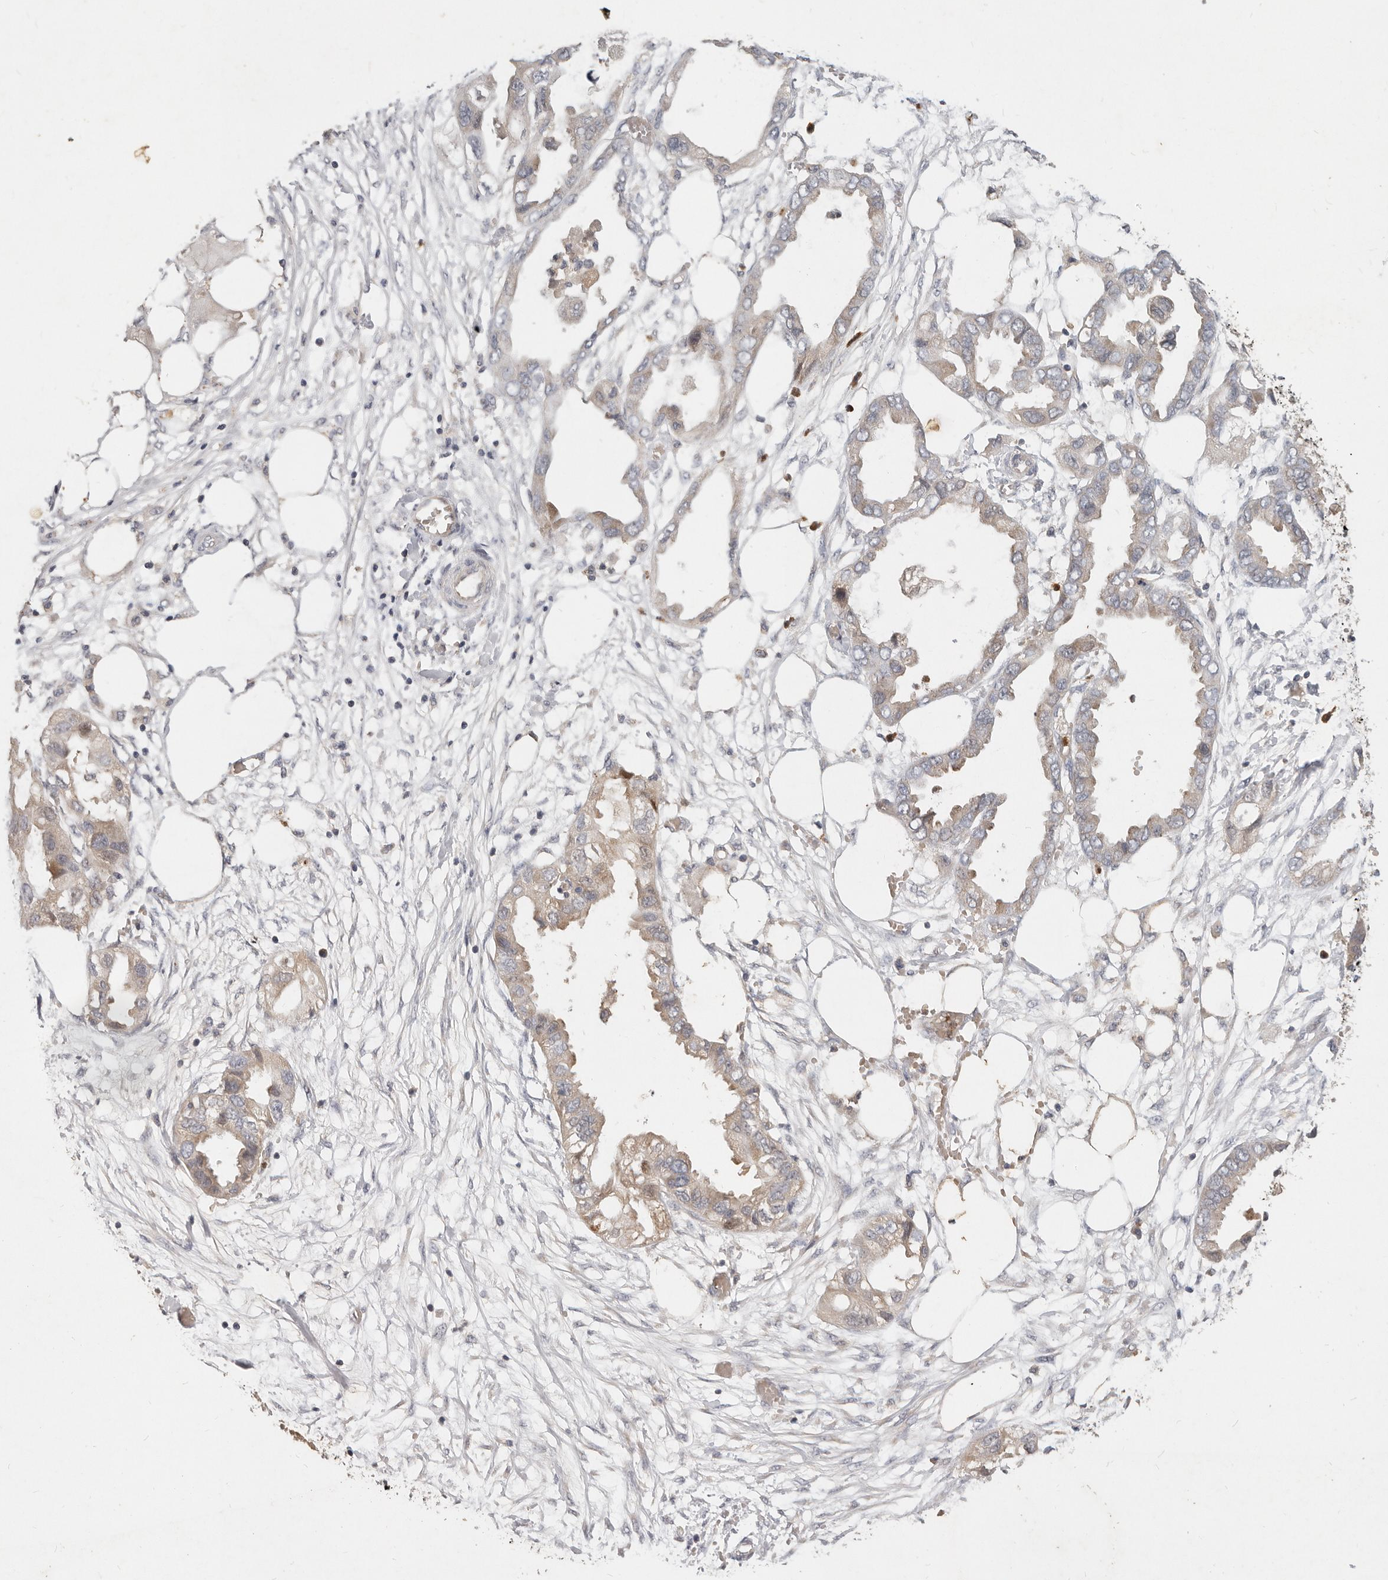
{"staining": {"intensity": "weak", "quantity": "25%-75%", "location": "cytoplasmic/membranous"}, "tissue": "endometrial cancer", "cell_type": "Tumor cells", "image_type": "cancer", "snomed": [{"axis": "morphology", "description": "Adenocarcinoma, NOS"}, {"axis": "morphology", "description": "Adenocarcinoma, metastatic, NOS"}, {"axis": "topography", "description": "Adipose tissue"}, {"axis": "topography", "description": "Endometrium"}], "caption": "Endometrial cancer (metastatic adenocarcinoma) stained with IHC reveals weak cytoplasmic/membranous staining in approximately 25%-75% of tumor cells. The protein of interest is shown in brown color, while the nuclei are stained blue.", "gene": "USP49", "patient": {"sex": "female", "age": 67}}